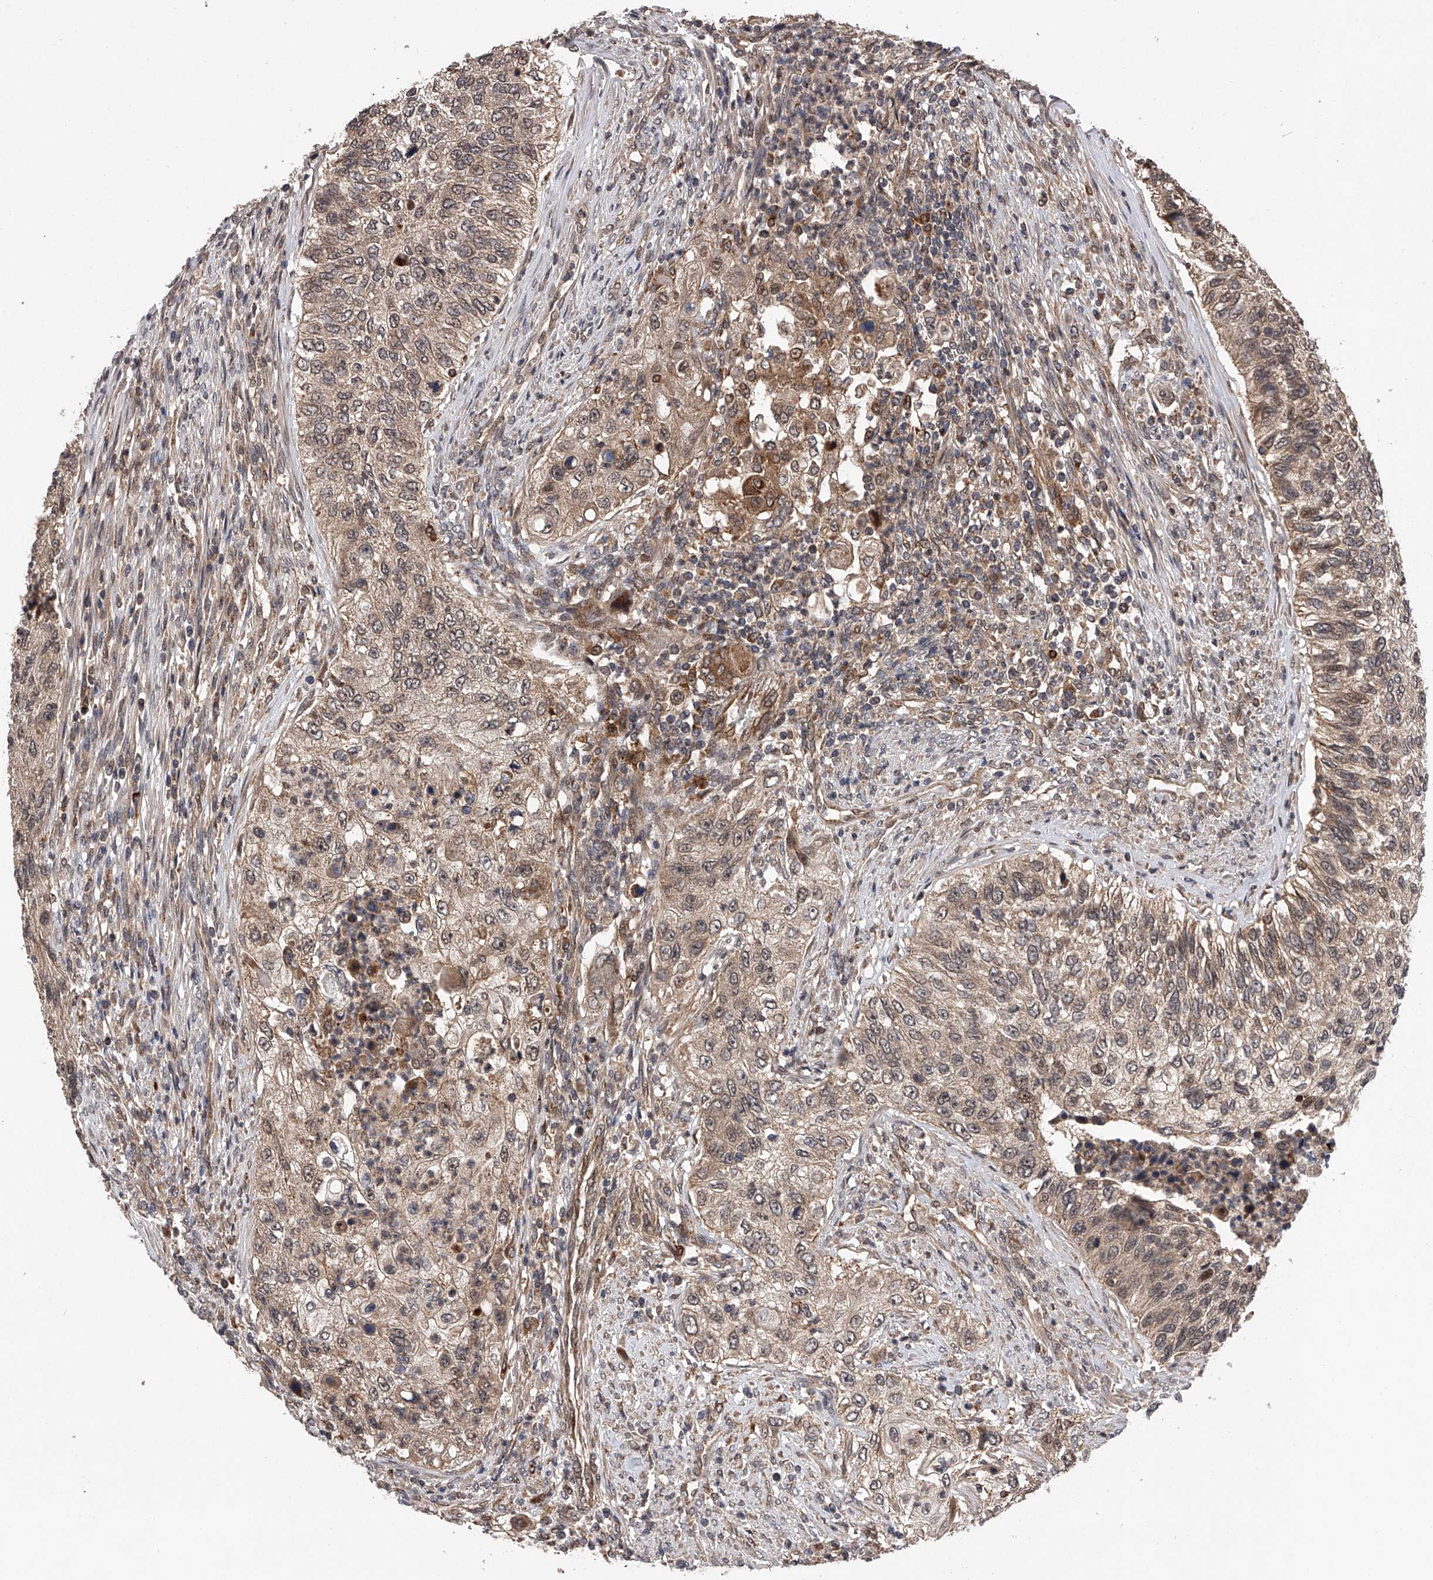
{"staining": {"intensity": "weak", "quantity": ">75%", "location": "cytoplasmic/membranous"}, "tissue": "urothelial cancer", "cell_type": "Tumor cells", "image_type": "cancer", "snomed": [{"axis": "morphology", "description": "Urothelial carcinoma, High grade"}, {"axis": "topography", "description": "Urinary bladder"}], "caption": "A micrograph showing weak cytoplasmic/membranous positivity in about >75% of tumor cells in high-grade urothelial carcinoma, as visualized by brown immunohistochemical staining.", "gene": "MAP3K11", "patient": {"sex": "female", "age": 60}}